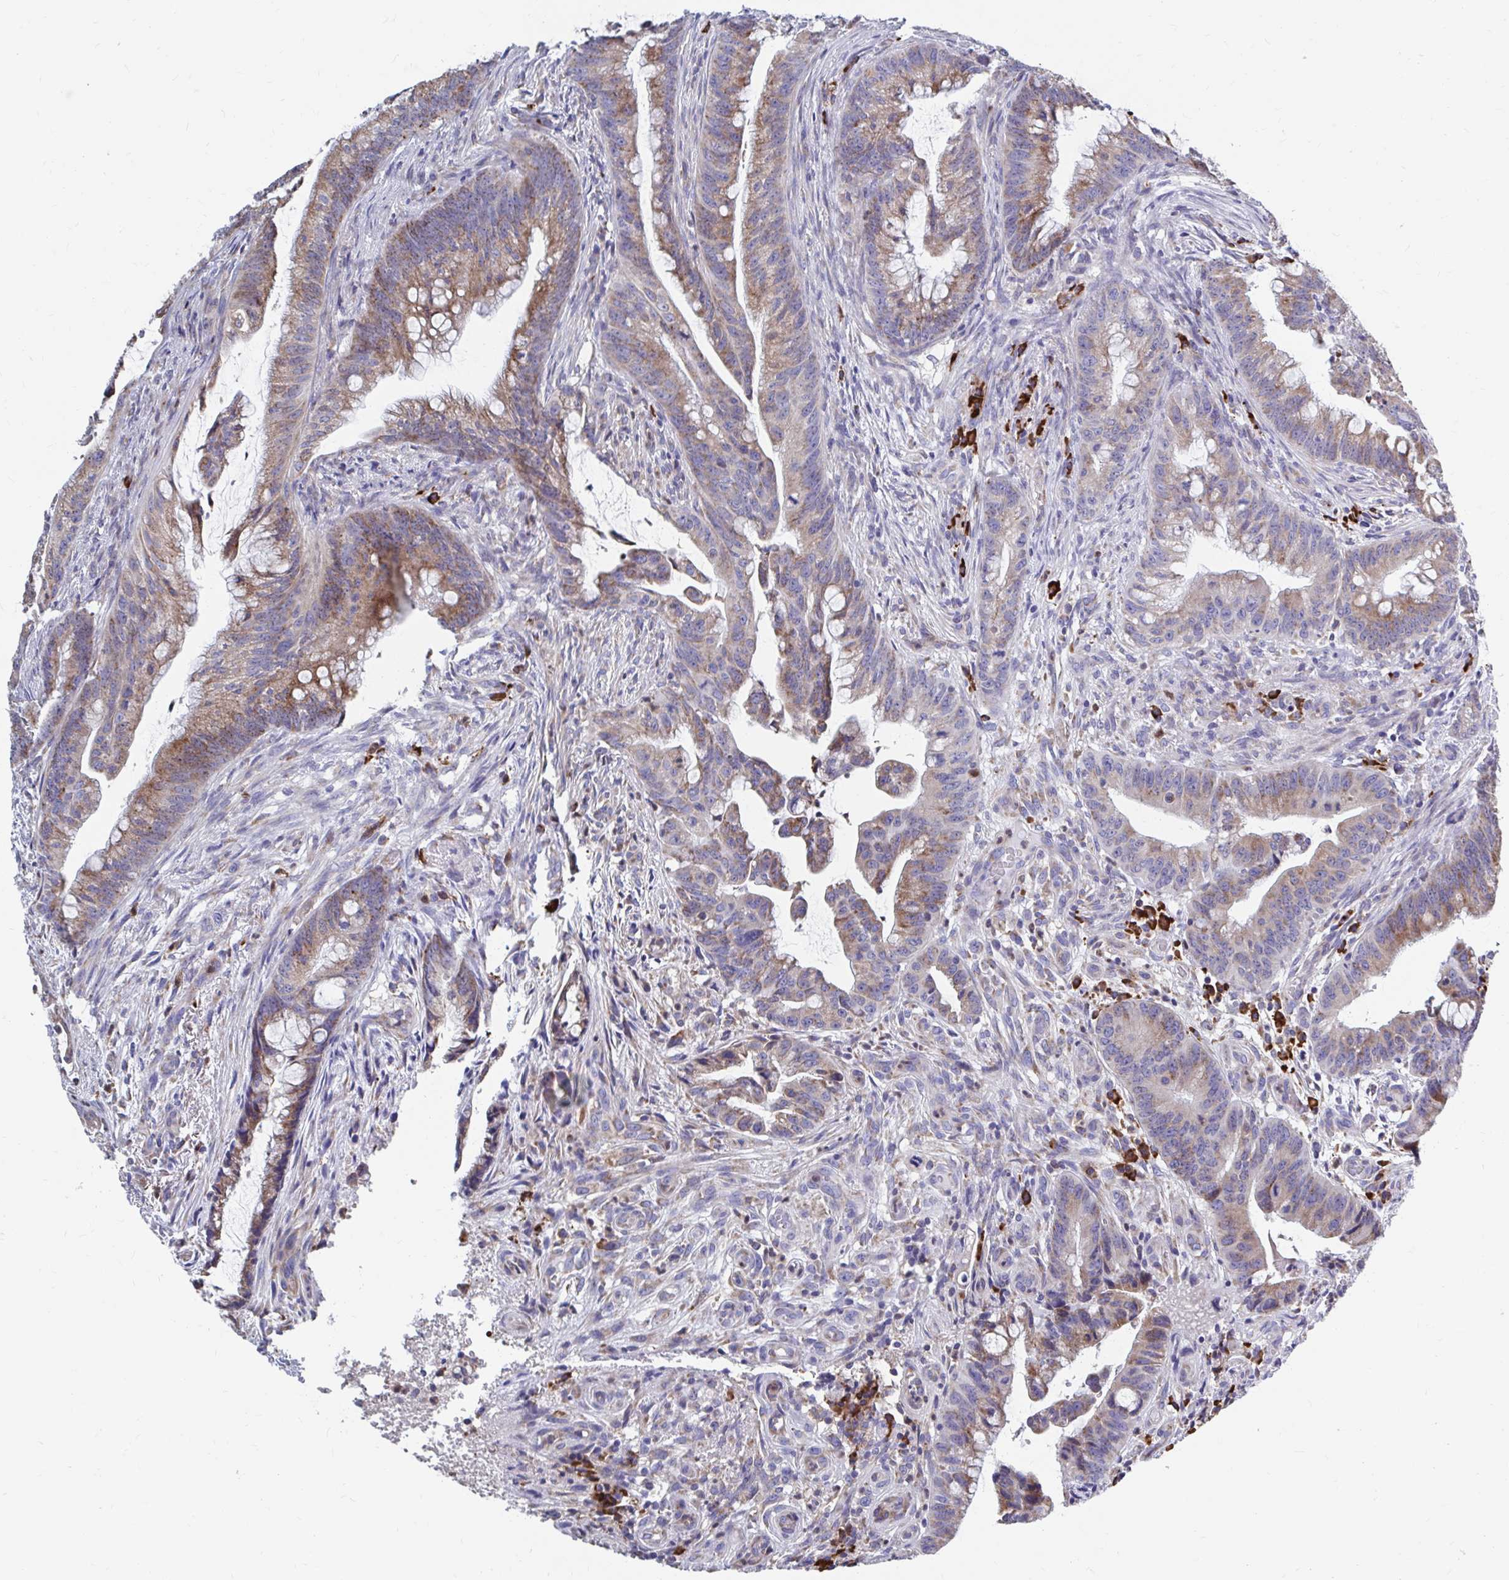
{"staining": {"intensity": "moderate", "quantity": ">75%", "location": "cytoplasmic/membranous"}, "tissue": "colorectal cancer", "cell_type": "Tumor cells", "image_type": "cancer", "snomed": [{"axis": "morphology", "description": "Adenocarcinoma, NOS"}, {"axis": "topography", "description": "Colon"}], "caption": "Brown immunohistochemical staining in human colorectal adenocarcinoma reveals moderate cytoplasmic/membranous staining in about >75% of tumor cells.", "gene": "FKBP2", "patient": {"sex": "male", "age": 62}}